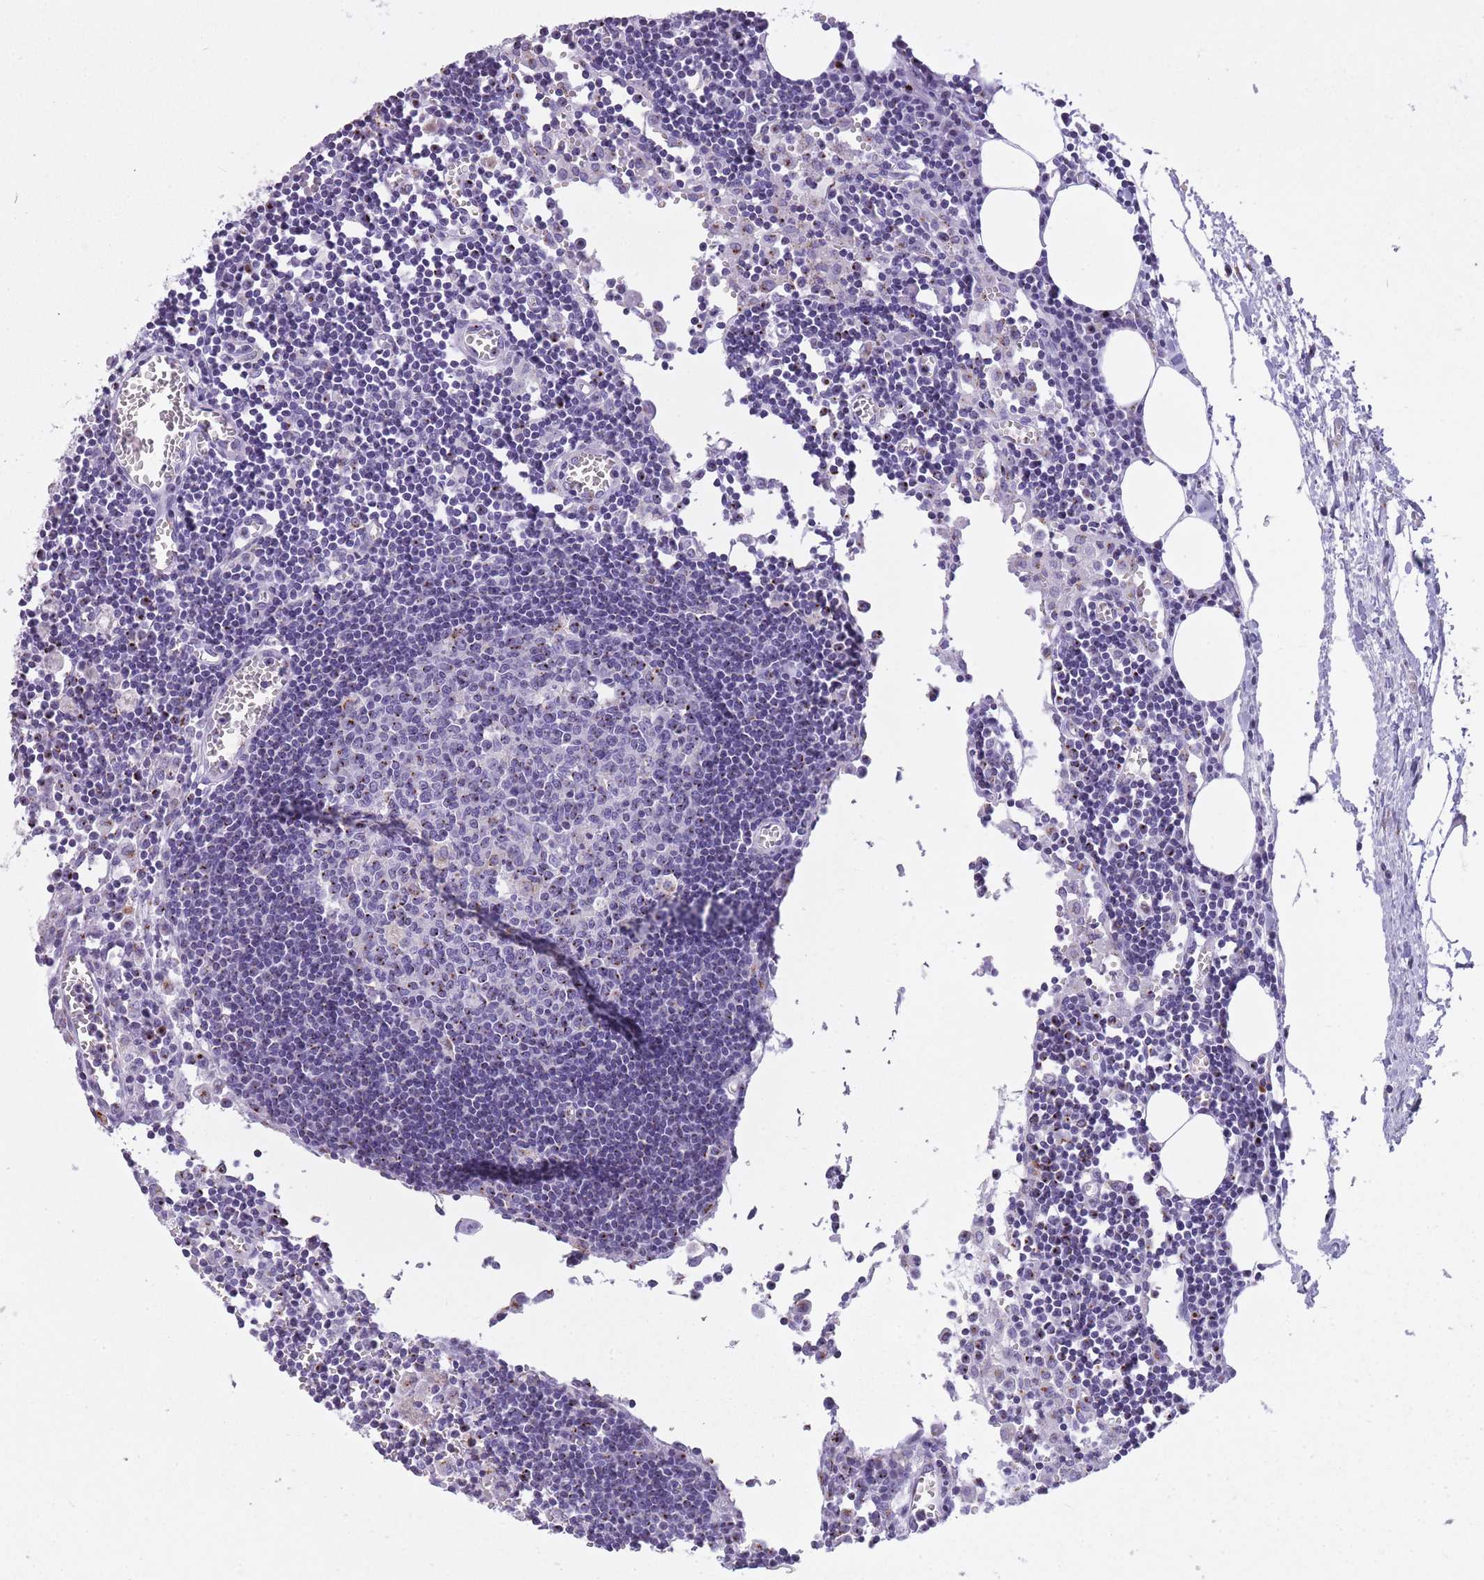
{"staining": {"intensity": "moderate", "quantity": "25%-75%", "location": "cytoplasmic/membranous"}, "tissue": "lymph node", "cell_type": "Germinal center cells", "image_type": "normal", "snomed": [{"axis": "morphology", "description": "Normal tissue, NOS"}, {"axis": "topography", "description": "Lymph node"}], "caption": "Immunohistochemistry (IHC) photomicrograph of unremarkable lymph node: human lymph node stained using immunohistochemistry (IHC) demonstrates medium levels of moderate protein expression localized specifically in the cytoplasmic/membranous of germinal center cells, appearing as a cytoplasmic/membranous brown color.", "gene": "B4GALT2", "patient": {"sex": "male", "age": 62}}